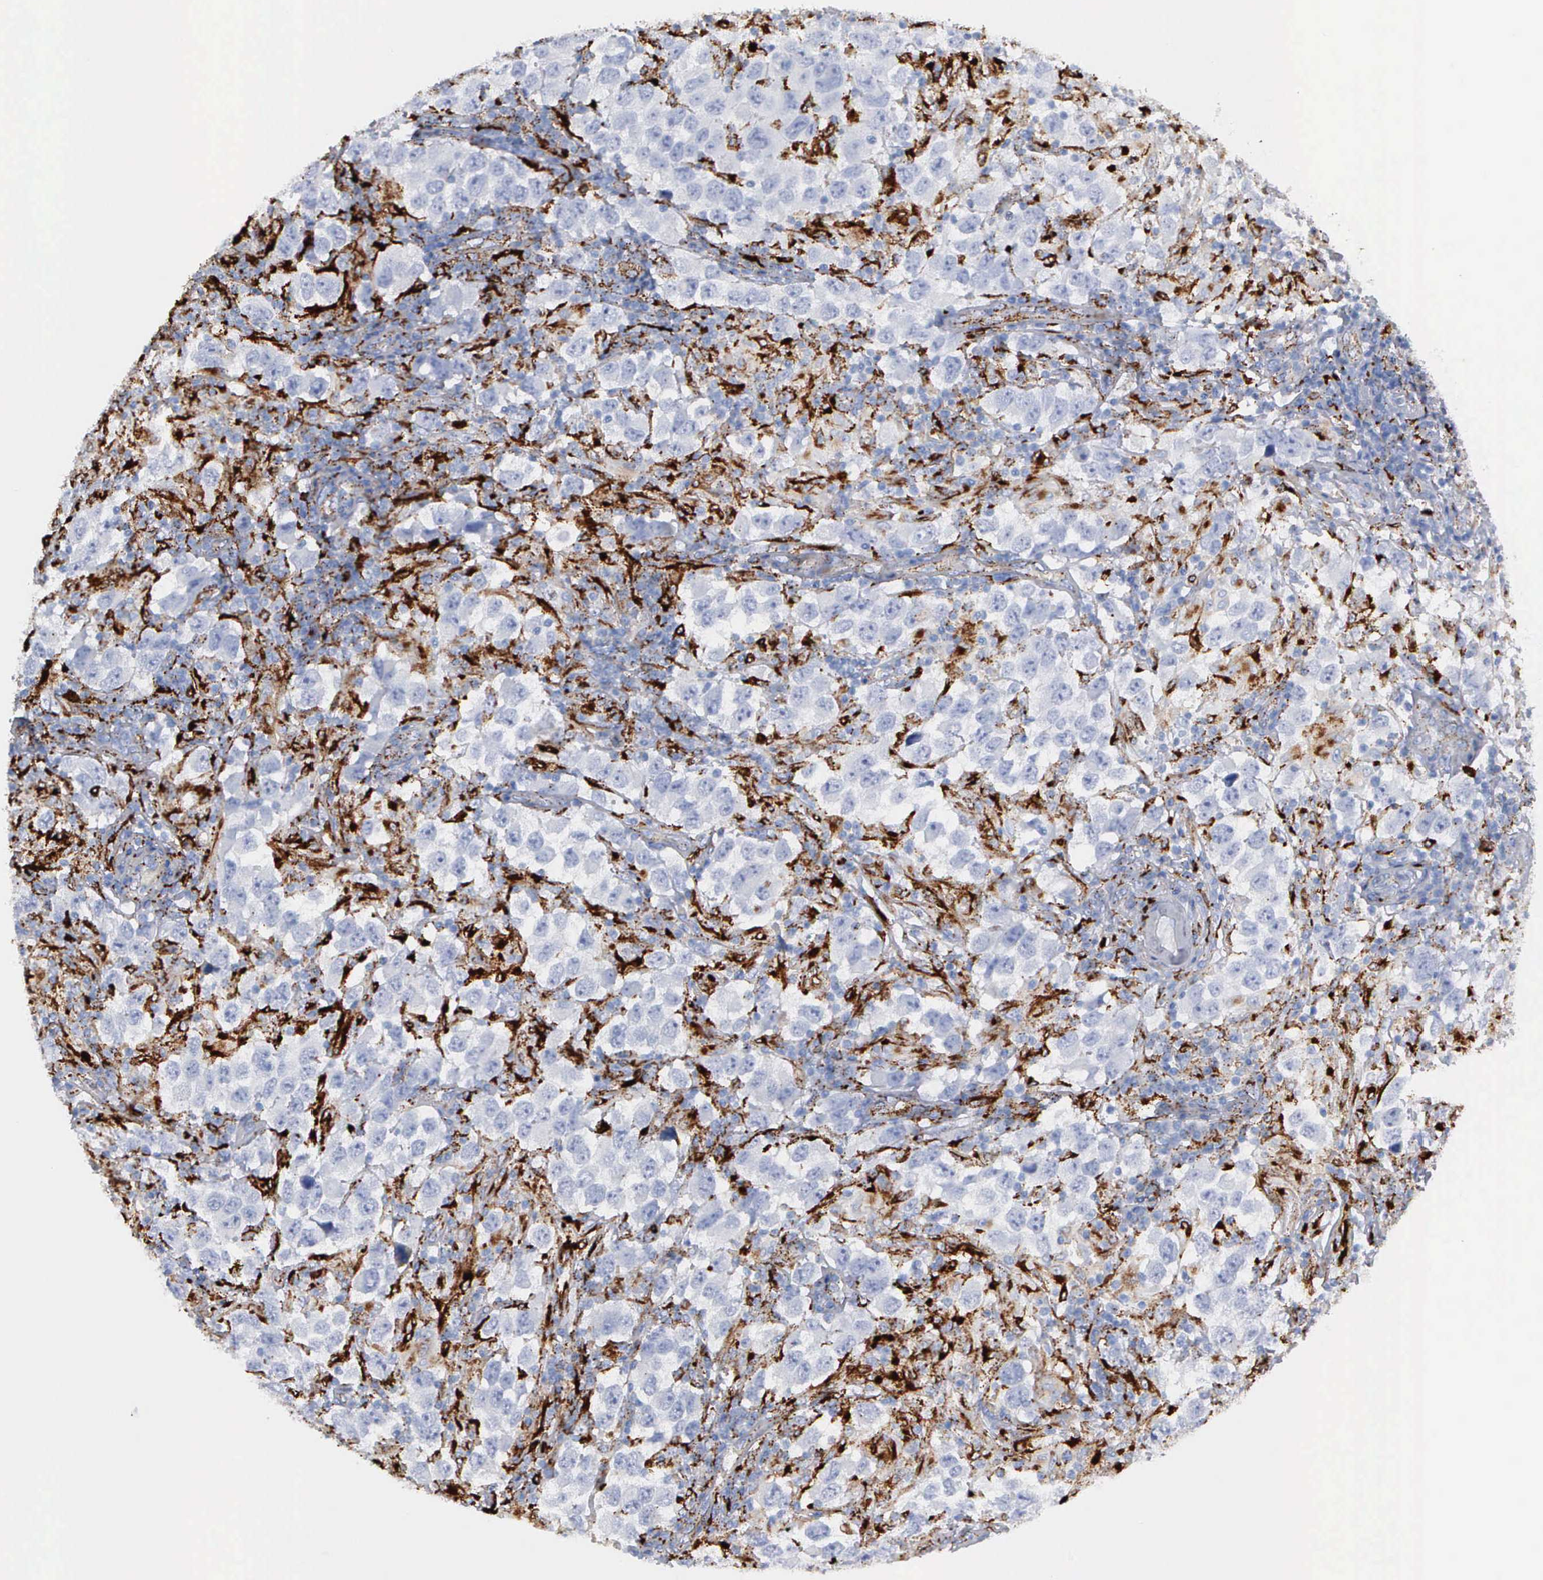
{"staining": {"intensity": "negative", "quantity": "none", "location": "none"}, "tissue": "testis cancer", "cell_type": "Tumor cells", "image_type": "cancer", "snomed": [{"axis": "morphology", "description": "Carcinoma, Embryonal, NOS"}, {"axis": "topography", "description": "Testis"}], "caption": "Immunohistochemistry photomicrograph of embryonal carcinoma (testis) stained for a protein (brown), which shows no positivity in tumor cells. (DAB immunohistochemistry (IHC) with hematoxylin counter stain).", "gene": "CTSH", "patient": {"sex": "male", "age": 21}}